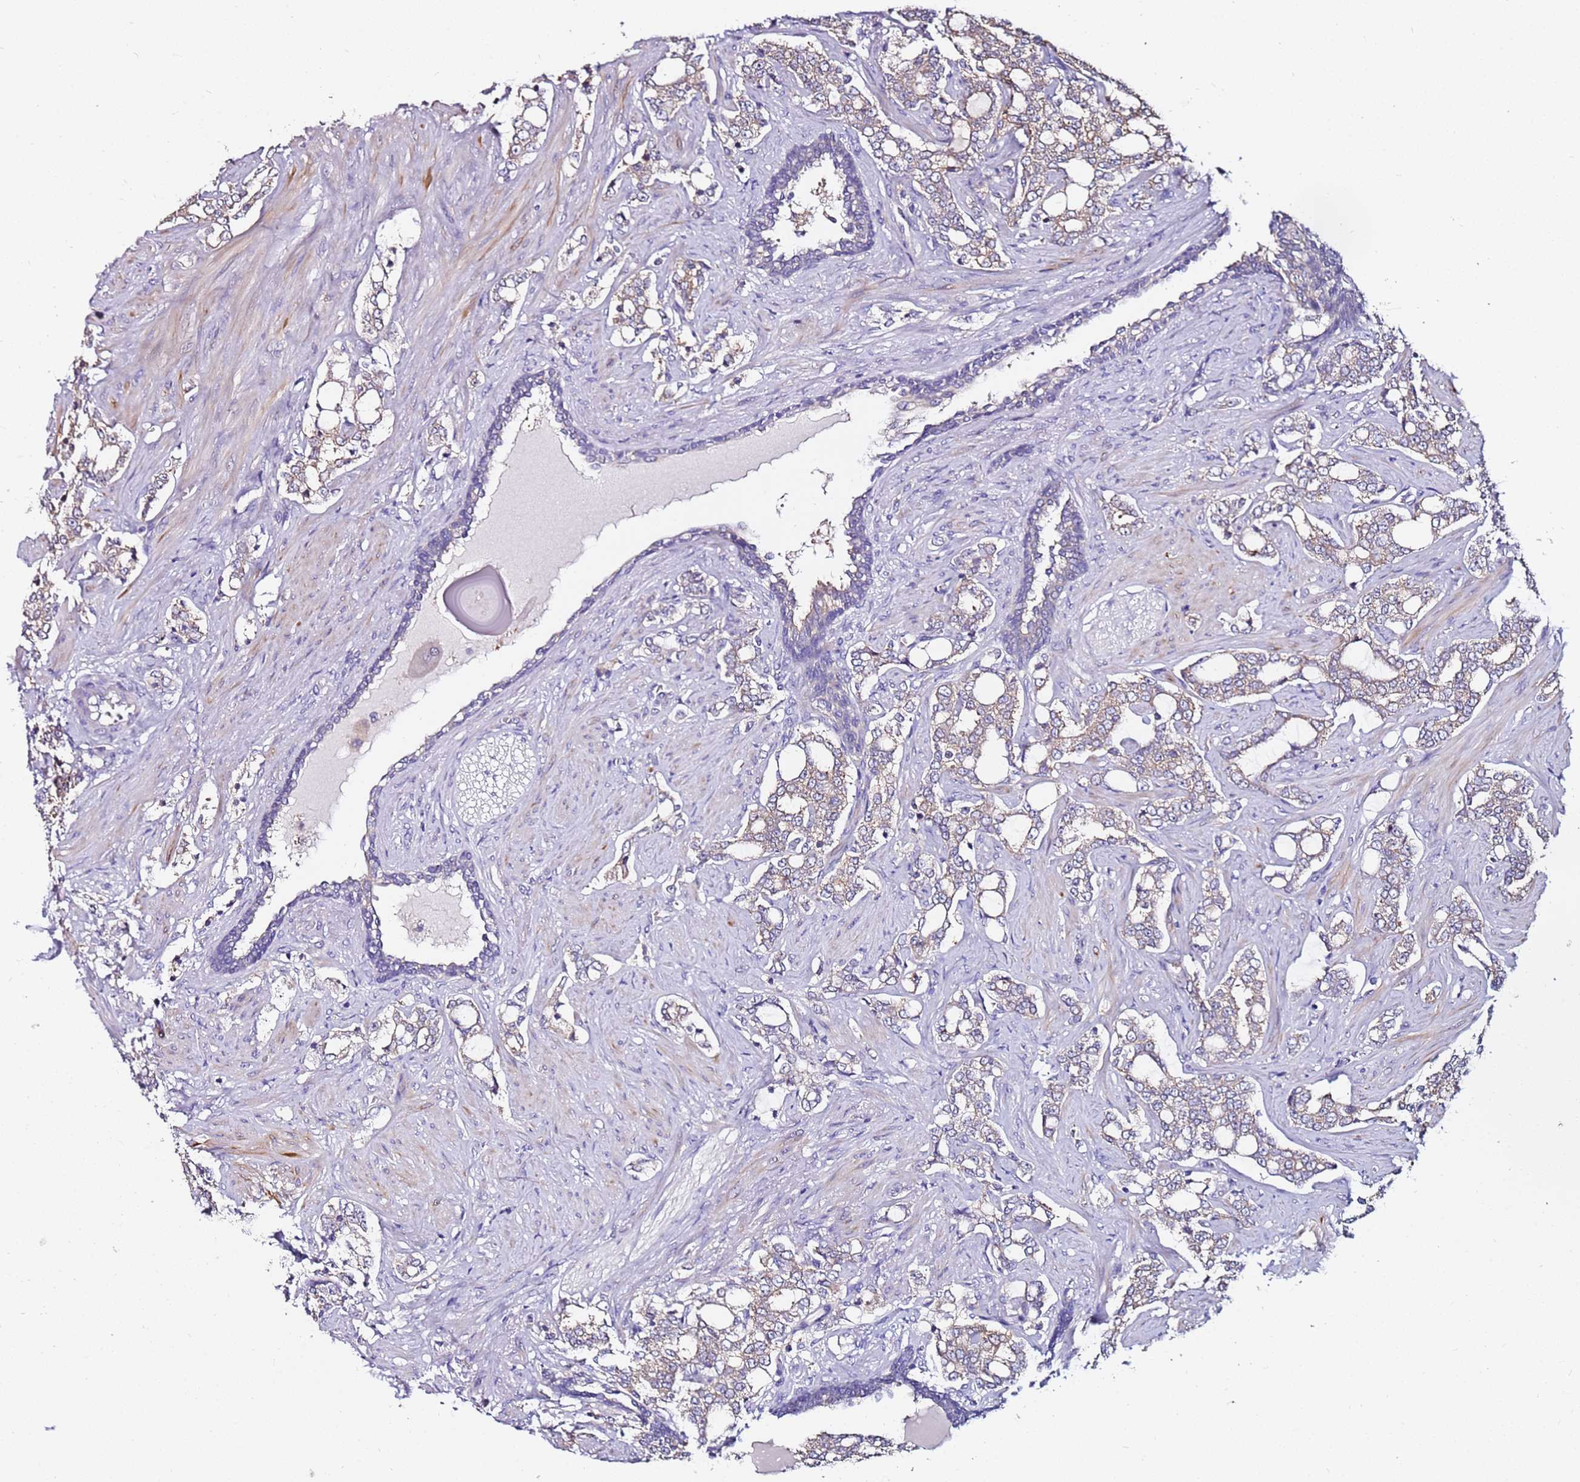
{"staining": {"intensity": "weak", "quantity": "25%-75%", "location": "cytoplasmic/membranous"}, "tissue": "prostate cancer", "cell_type": "Tumor cells", "image_type": "cancer", "snomed": [{"axis": "morphology", "description": "Adenocarcinoma, High grade"}, {"axis": "topography", "description": "Prostate"}], "caption": "Immunohistochemical staining of human prostate cancer (high-grade adenocarcinoma) demonstrates weak cytoplasmic/membranous protein expression in approximately 25%-75% of tumor cells.", "gene": "SRRM5", "patient": {"sex": "male", "age": 64}}